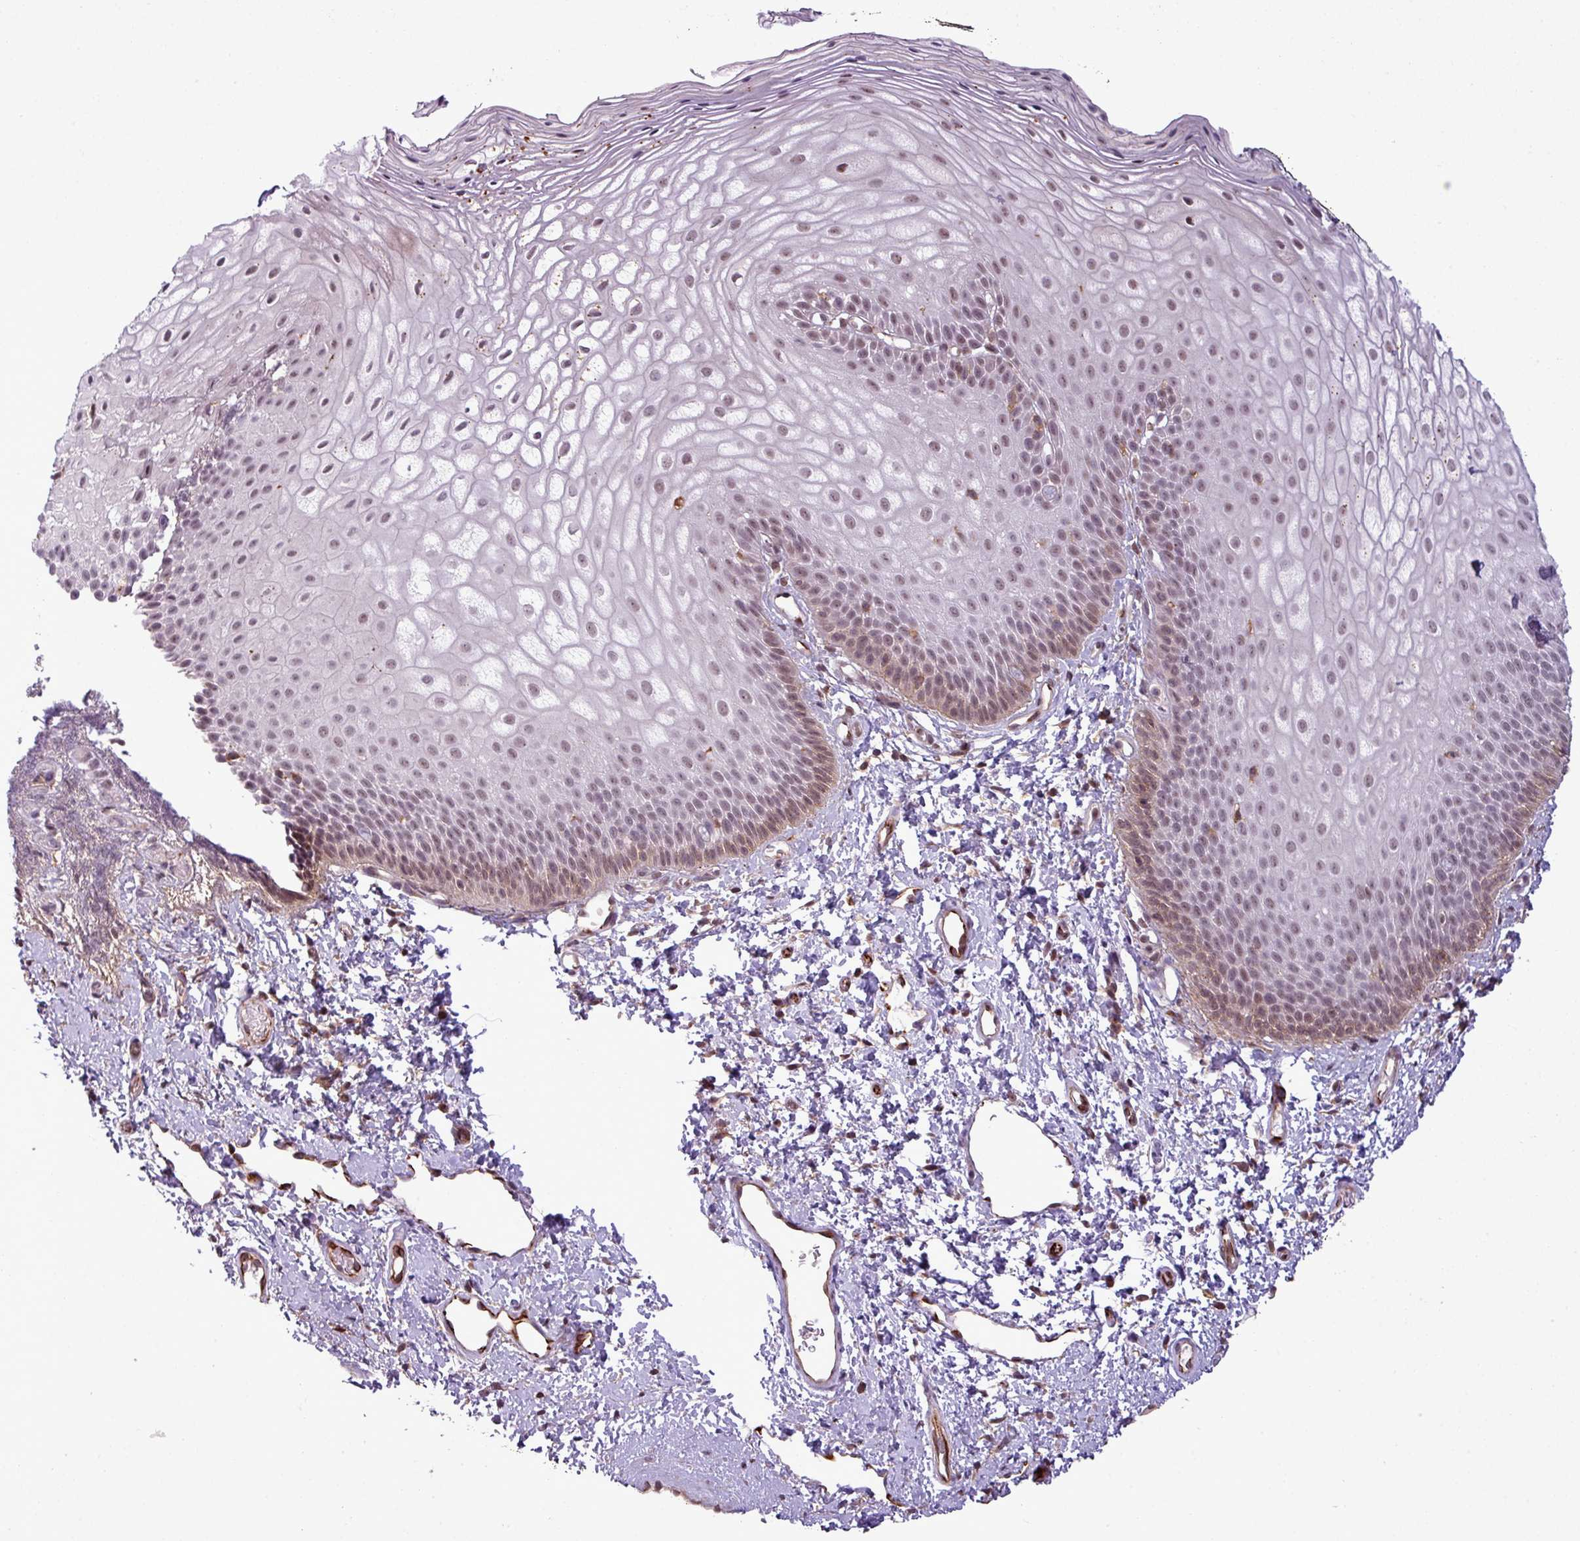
{"staining": {"intensity": "moderate", "quantity": "25%-75%", "location": "cytoplasmic/membranous,nuclear"}, "tissue": "skin", "cell_type": "Epidermal cells", "image_type": "normal", "snomed": [{"axis": "morphology", "description": "Normal tissue, NOS"}, {"axis": "topography", "description": "Anal"}], "caption": "Skin stained with DAB immunohistochemistry (IHC) exhibits medium levels of moderate cytoplasmic/membranous,nuclear positivity in approximately 25%-75% of epidermal cells. (brown staining indicates protein expression, while blue staining denotes nuclei).", "gene": "ZC2HC1C", "patient": {"sex": "female", "age": 40}}